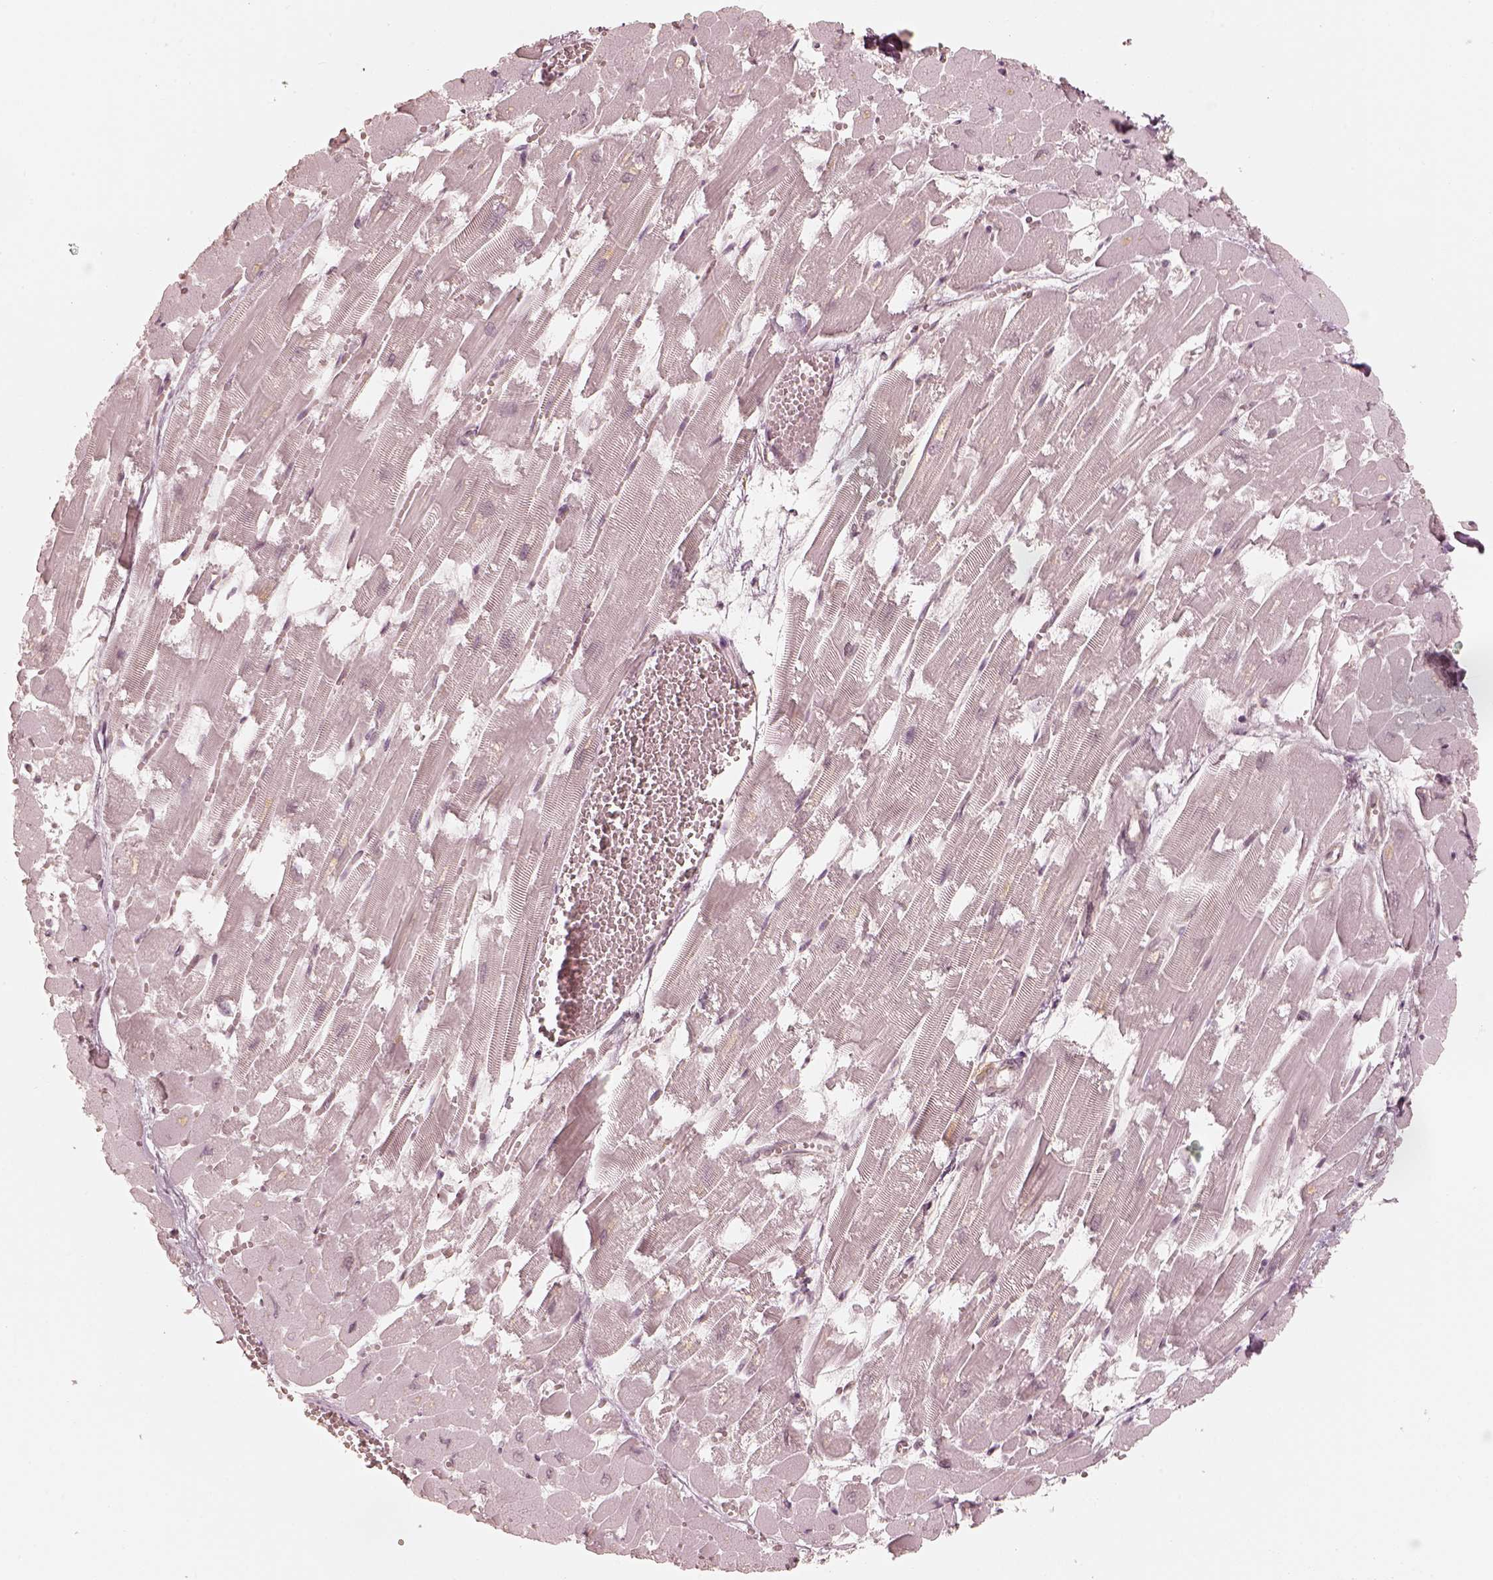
{"staining": {"intensity": "moderate", "quantity": "<25%", "location": "cytoplasmic/membranous"}, "tissue": "heart muscle", "cell_type": "Cardiomyocytes", "image_type": "normal", "snomed": [{"axis": "morphology", "description": "Normal tissue, NOS"}, {"axis": "topography", "description": "Heart"}], "caption": "Immunohistochemistry histopathology image of benign heart muscle stained for a protein (brown), which demonstrates low levels of moderate cytoplasmic/membranous staining in approximately <25% of cardiomyocytes.", "gene": "GORASP2", "patient": {"sex": "female", "age": 52}}